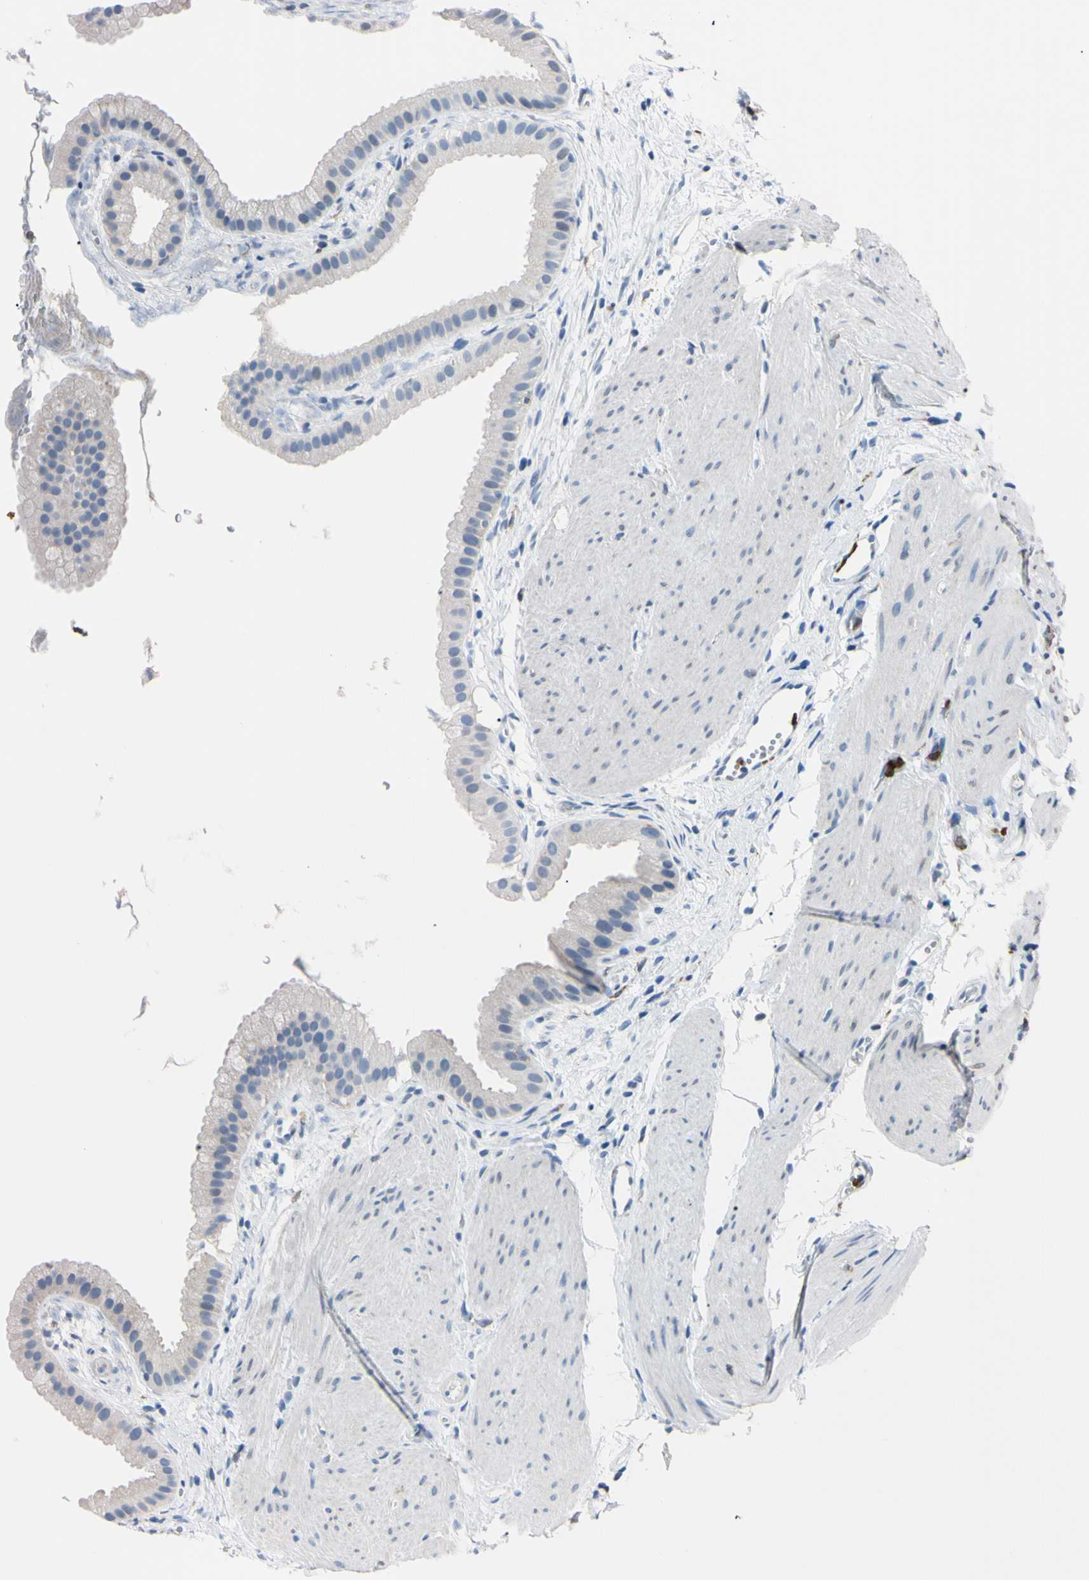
{"staining": {"intensity": "negative", "quantity": "none", "location": "none"}, "tissue": "gallbladder", "cell_type": "Glandular cells", "image_type": "normal", "snomed": [{"axis": "morphology", "description": "Normal tissue, NOS"}, {"axis": "topography", "description": "Gallbladder"}], "caption": "The histopathology image displays no significant positivity in glandular cells of gallbladder. Nuclei are stained in blue.", "gene": "NCF4", "patient": {"sex": "female", "age": 64}}